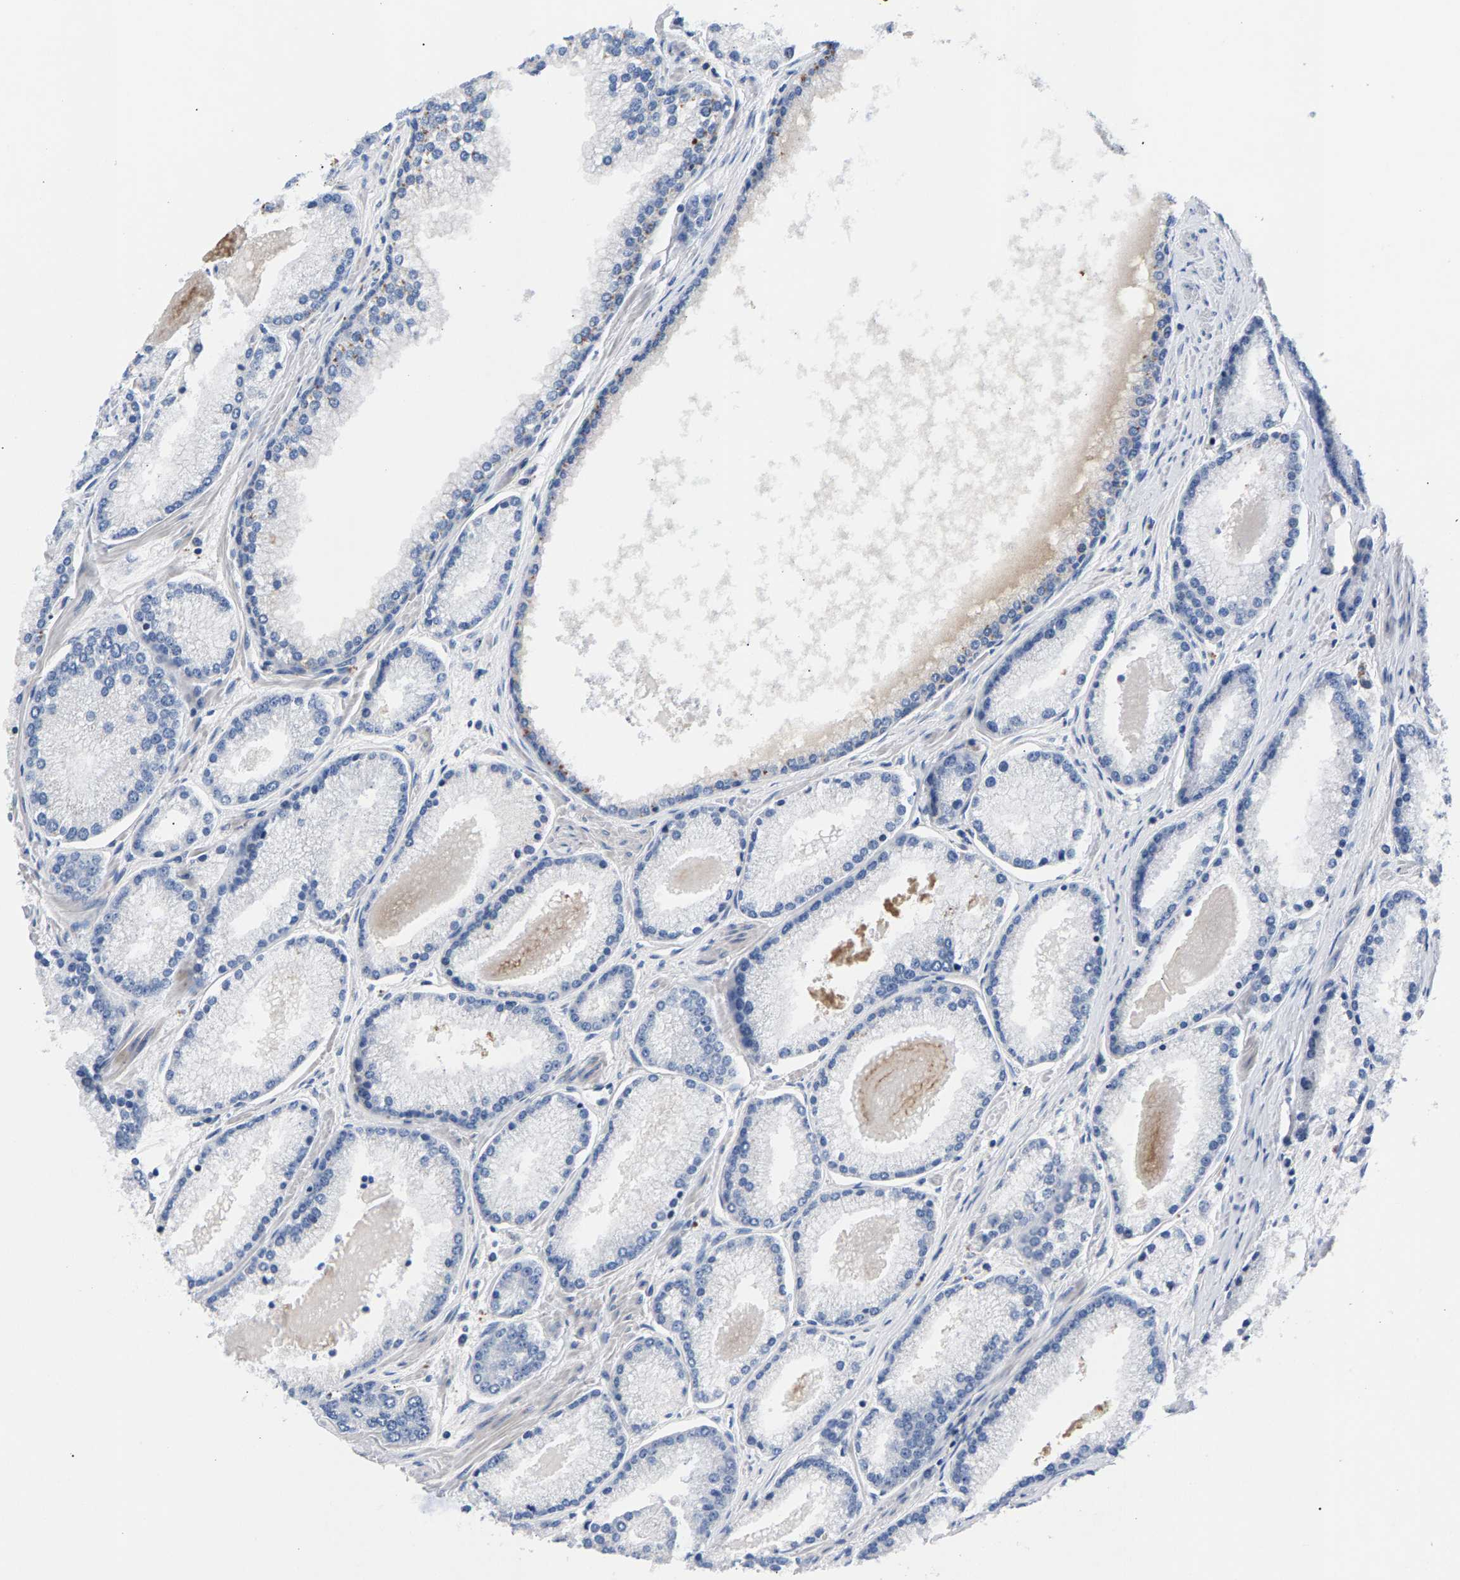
{"staining": {"intensity": "negative", "quantity": "none", "location": "none"}, "tissue": "prostate cancer", "cell_type": "Tumor cells", "image_type": "cancer", "snomed": [{"axis": "morphology", "description": "Adenocarcinoma, High grade"}, {"axis": "topography", "description": "Prostate"}], "caption": "The immunohistochemistry histopathology image has no significant expression in tumor cells of prostate high-grade adenocarcinoma tissue.", "gene": "P2RY4", "patient": {"sex": "male", "age": 61}}